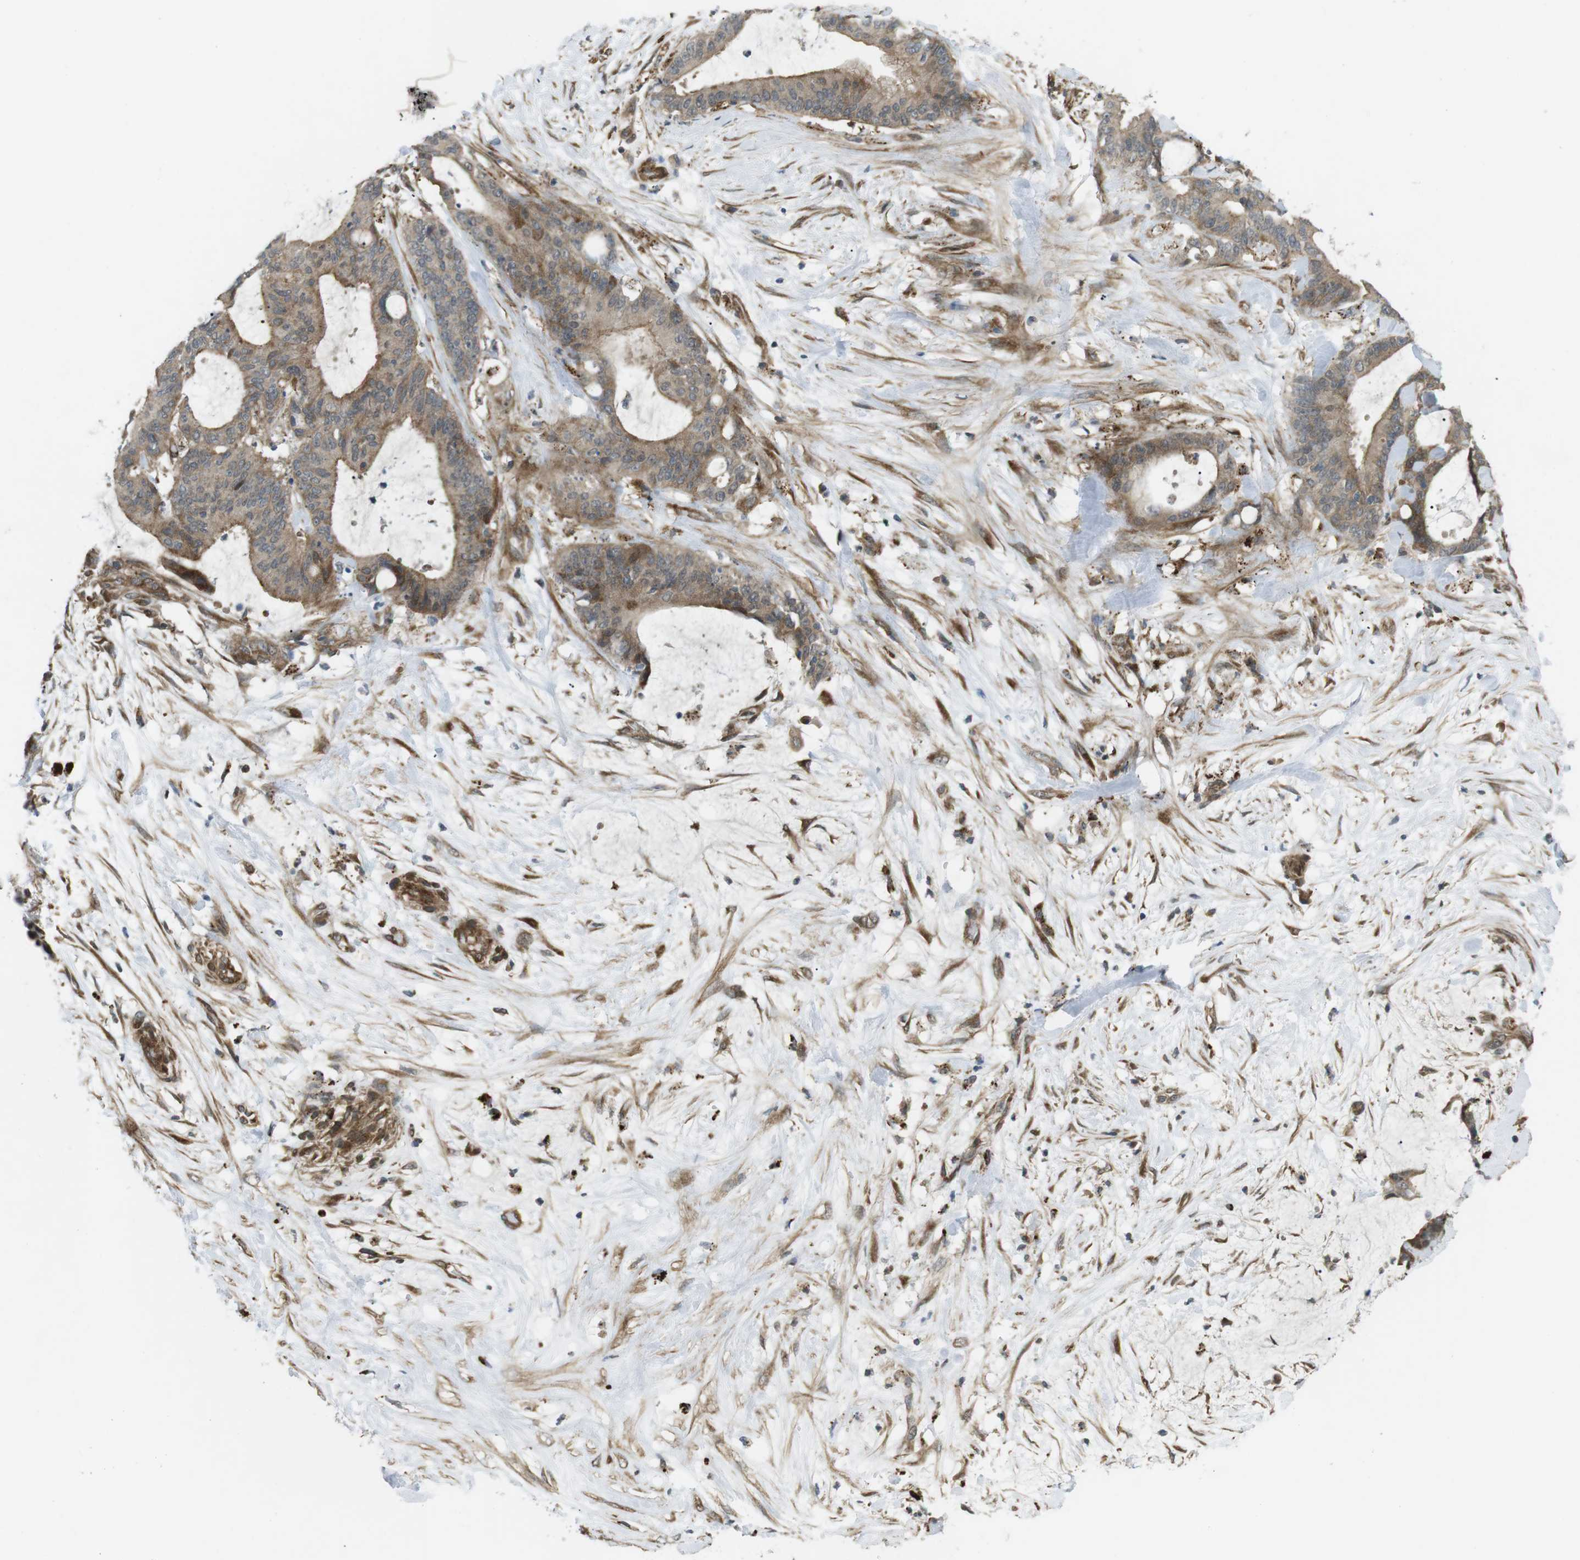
{"staining": {"intensity": "moderate", "quantity": ">75%", "location": "cytoplasmic/membranous"}, "tissue": "liver cancer", "cell_type": "Tumor cells", "image_type": "cancer", "snomed": [{"axis": "morphology", "description": "Cholangiocarcinoma"}, {"axis": "topography", "description": "Liver"}], "caption": "Cholangiocarcinoma (liver) stained with a brown dye displays moderate cytoplasmic/membranous positive positivity in approximately >75% of tumor cells.", "gene": "KANK2", "patient": {"sex": "female", "age": 73}}